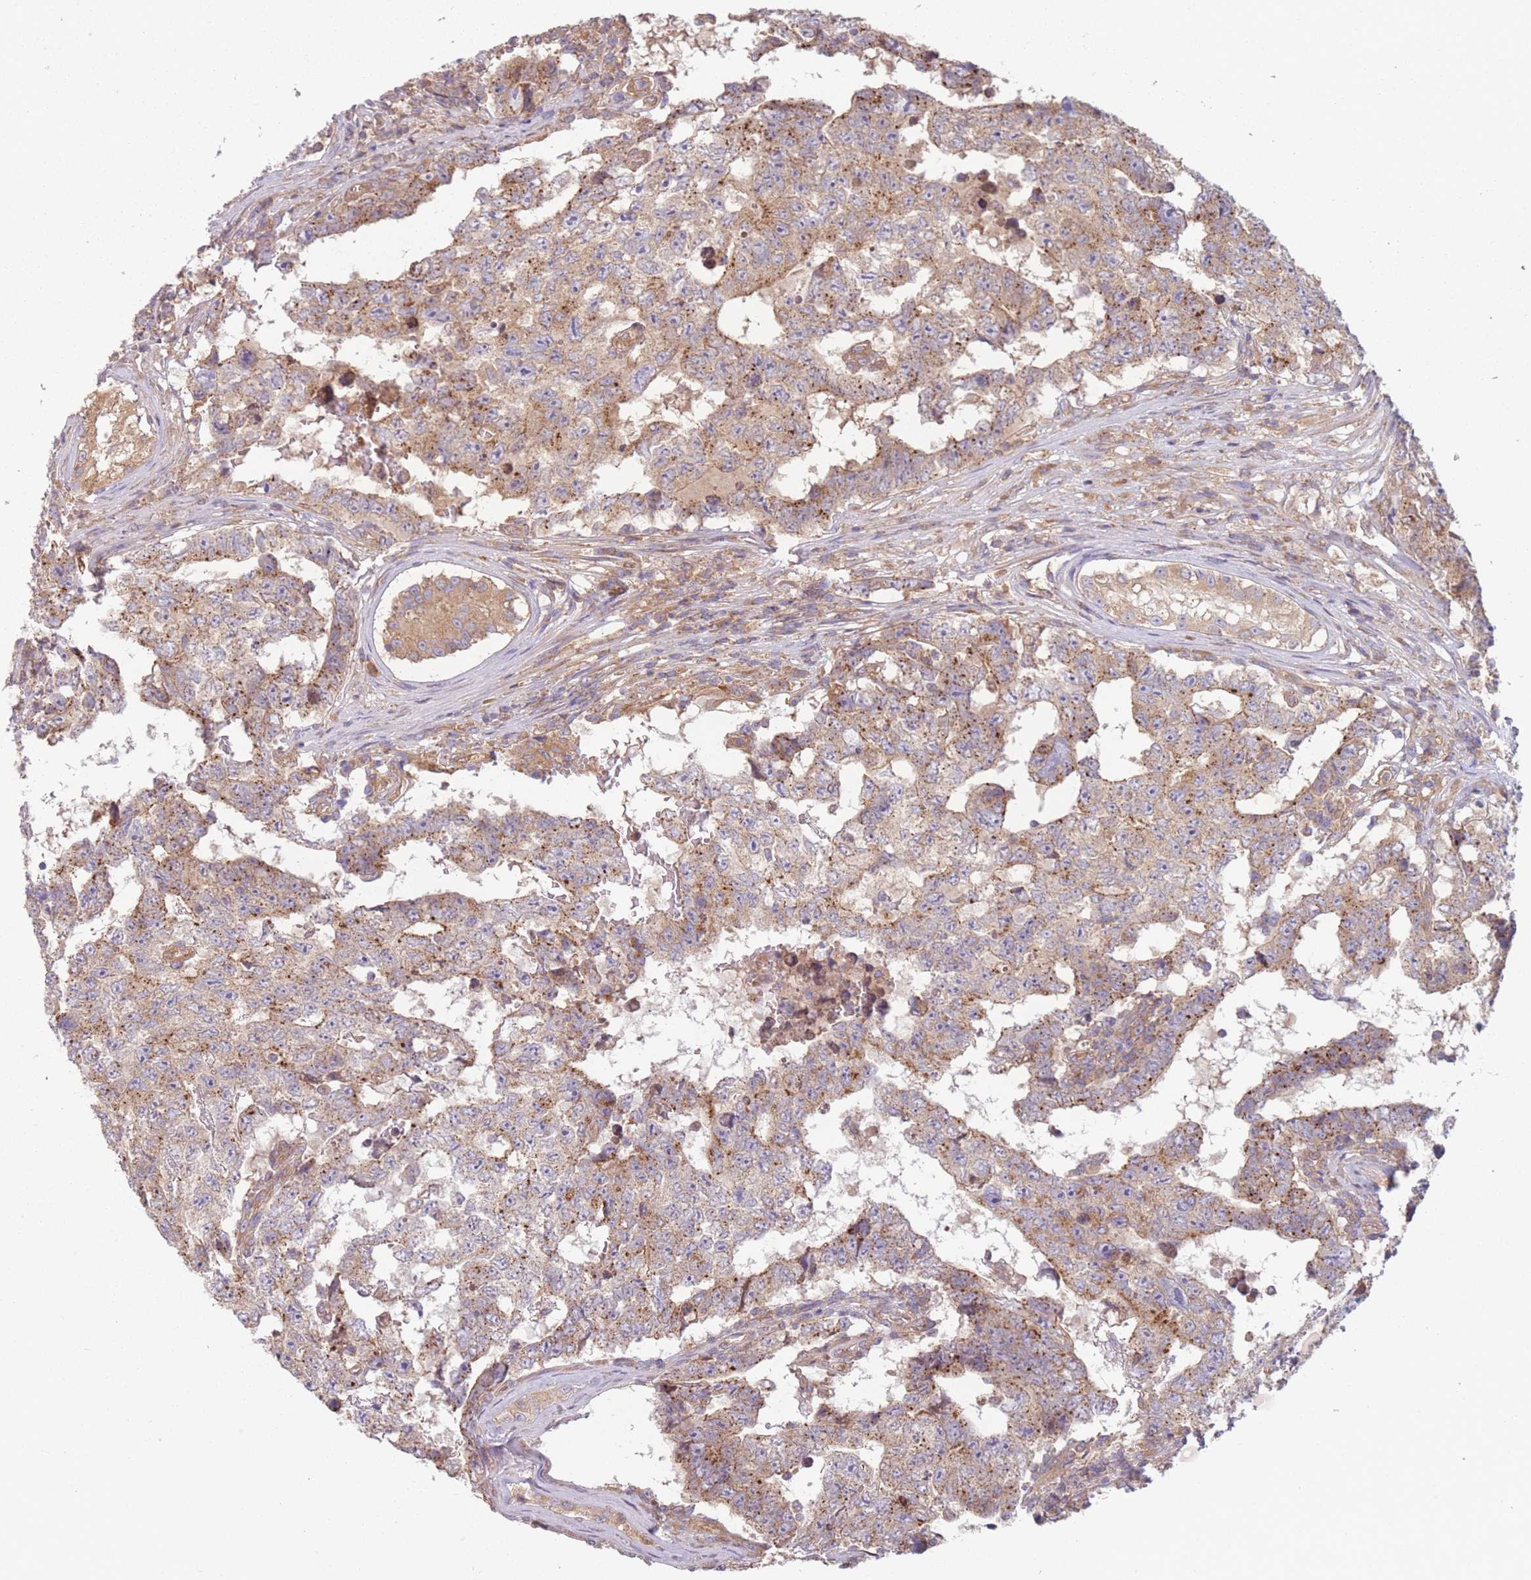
{"staining": {"intensity": "moderate", "quantity": ">75%", "location": "cytoplasmic/membranous"}, "tissue": "testis cancer", "cell_type": "Tumor cells", "image_type": "cancer", "snomed": [{"axis": "morphology", "description": "Carcinoma, Embryonal, NOS"}, {"axis": "topography", "description": "Testis"}], "caption": "This is a micrograph of immunohistochemistry staining of testis embryonal carcinoma, which shows moderate expression in the cytoplasmic/membranous of tumor cells.", "gene": "WASHC2A", "patient": {"sex": "male", "age": 25}}